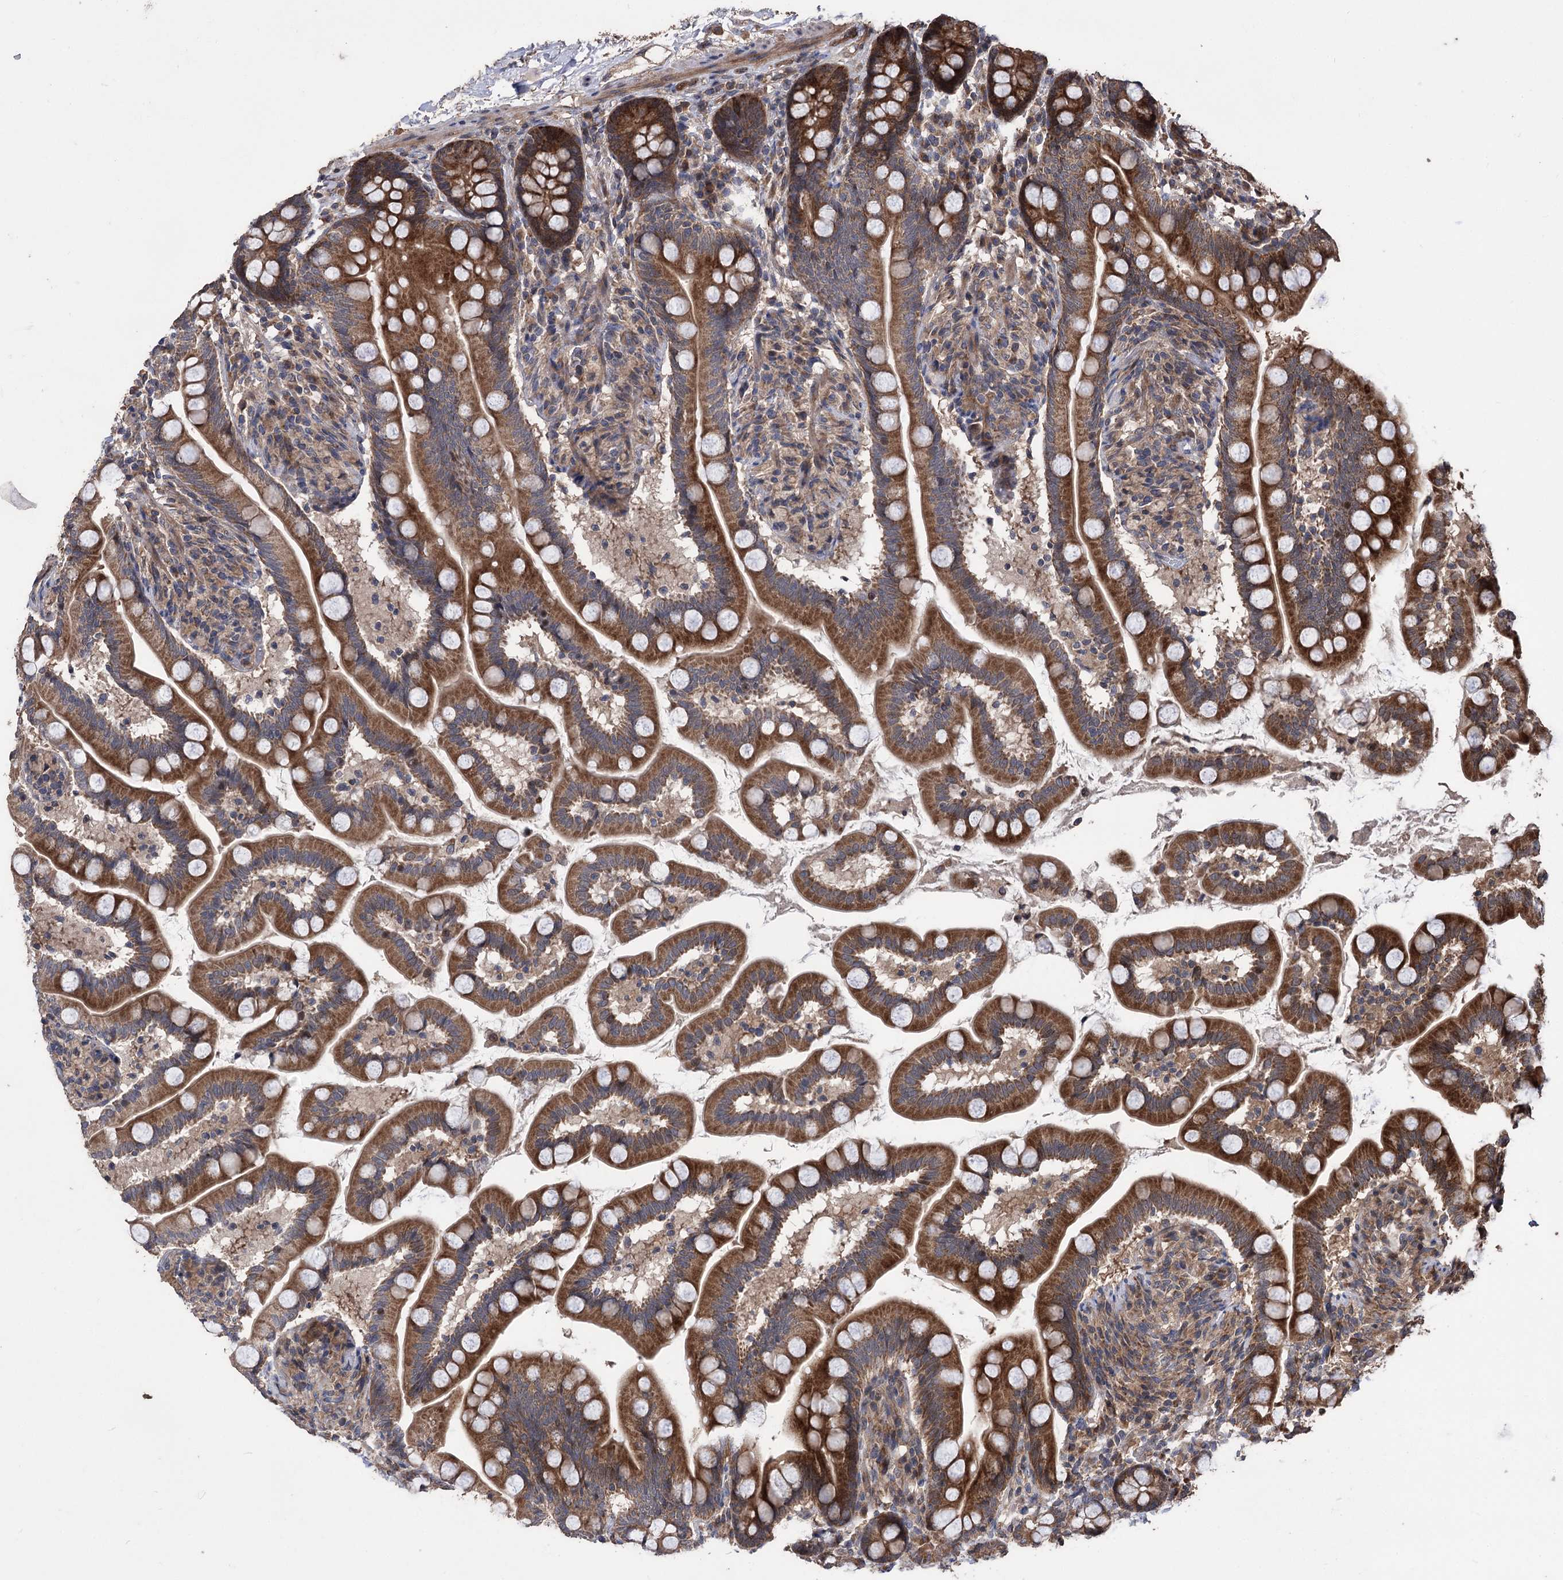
{"staining": {"intensity": "moderate", "quantity": ">75%", "location": "cytoplasmic/membranous"}, "tissue": "small intestine", "cell_type": "Glandular cells", "image_type": "normal", "snomed": [{"axis": "morphology", "description": "Normal tissue, NOS"}, {"axis": "topography", "description": "Small intestine"}], "caption": "Immunohistochemical staining of unremarkable human small intestine exhibits moderate cytoplasmic/membranous protein positivity in approximately >75% of glandular cells. (DAB IHC, brown staining for protein, blue staining for nuclei).", "gene": "RASSF3", "patient": {"sex": "female", "age": 64}}